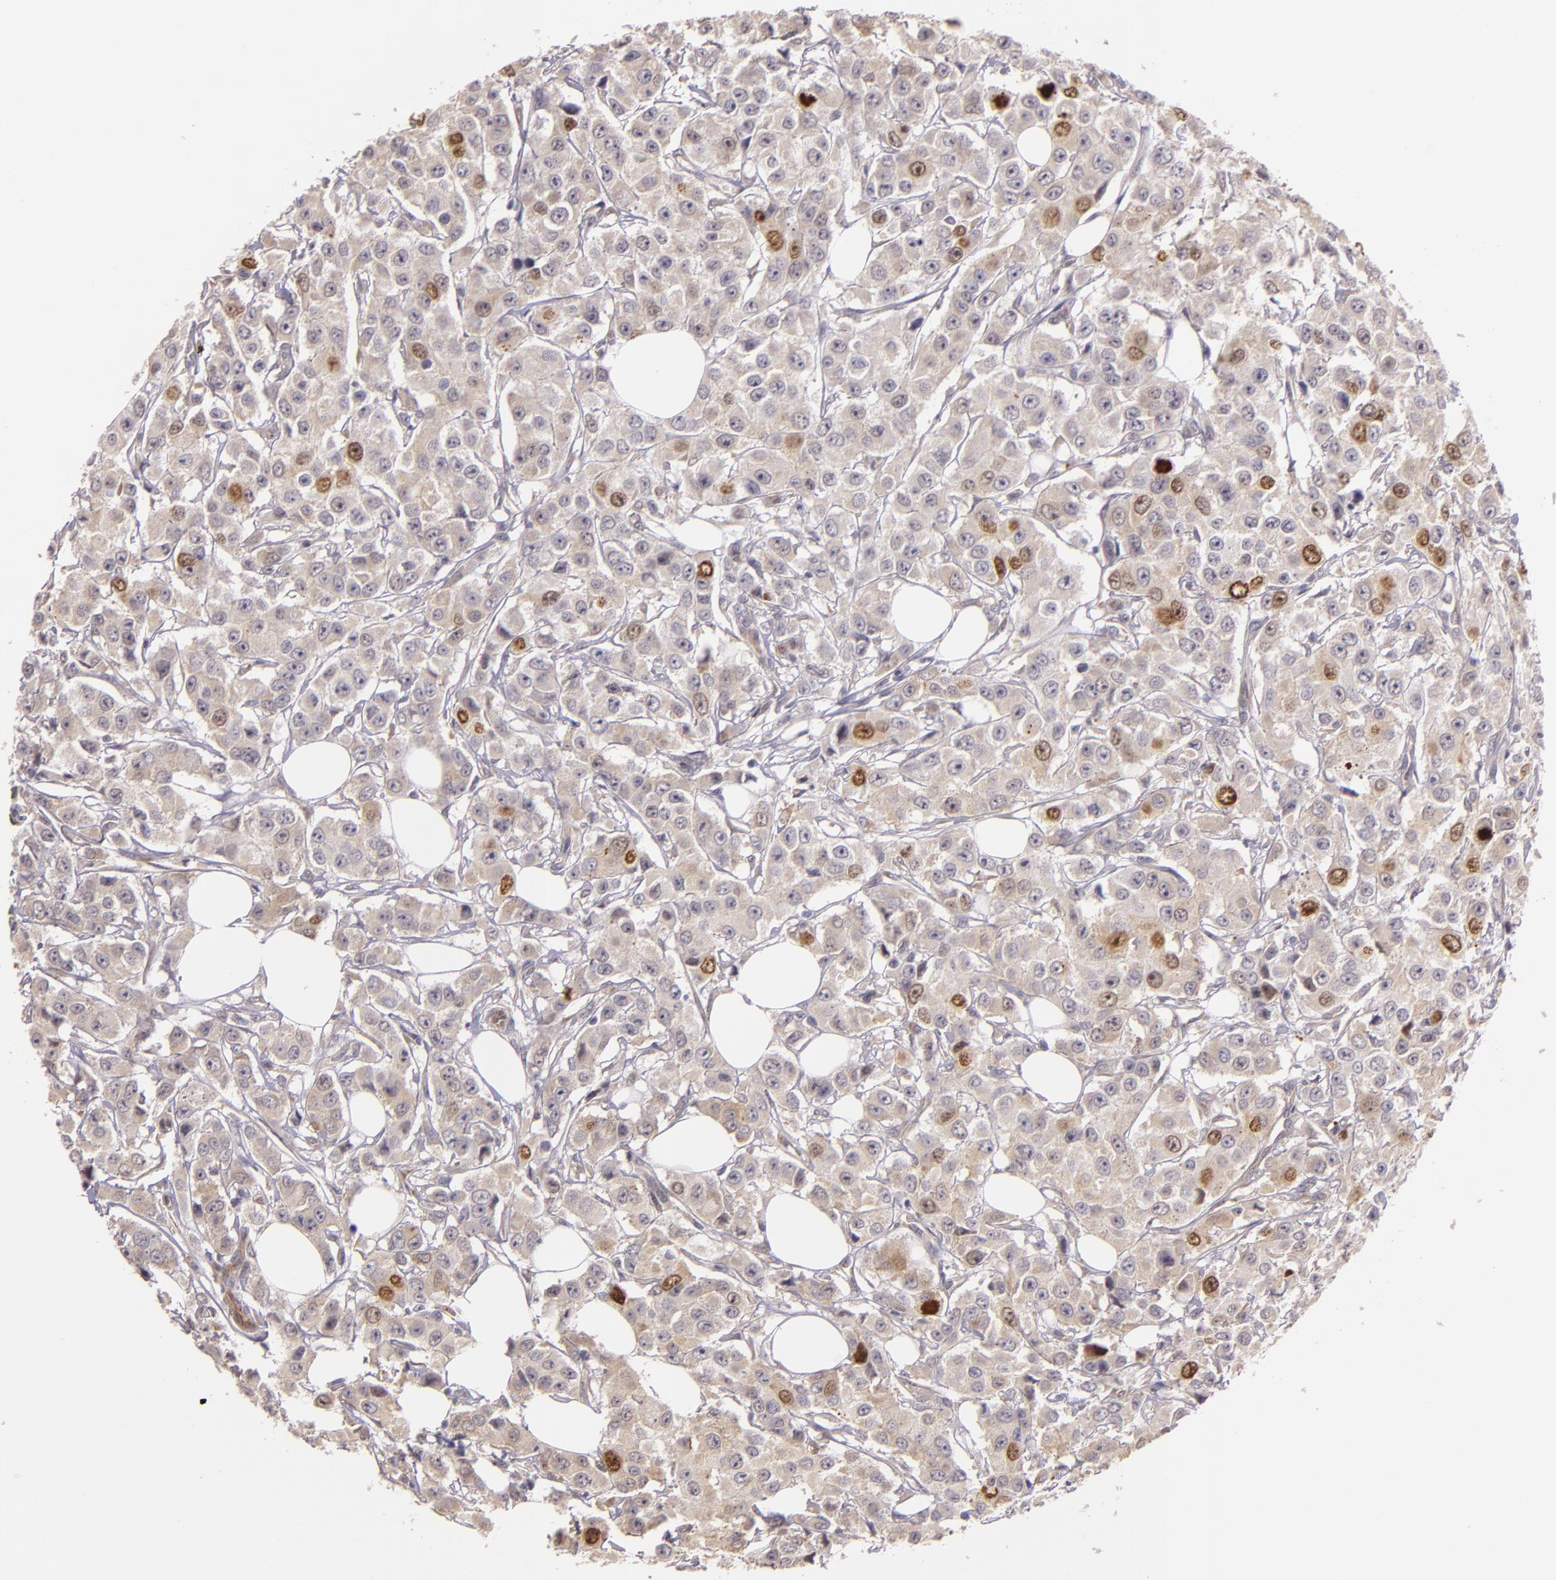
{"staining": {"intensity": "moderate", "quantity": "<25%", "location": "nuclear"}, "tissue": "breast cancer", "cell_type": "Tumor cells", "image_type": "cancer", "snomed": [{"axis": "morphology", "description": "Duct carcinoma"}, {"axis": "topography", "description": "Breast"}], "caption": "This is a photomicrograph of IHC staining of invasive ductal carcinoma (breast), which shows moderate positivity in the nuclear of tumor cells.", "gene": "SYTL4", "patient": {"sex": "female", "age": 58}}